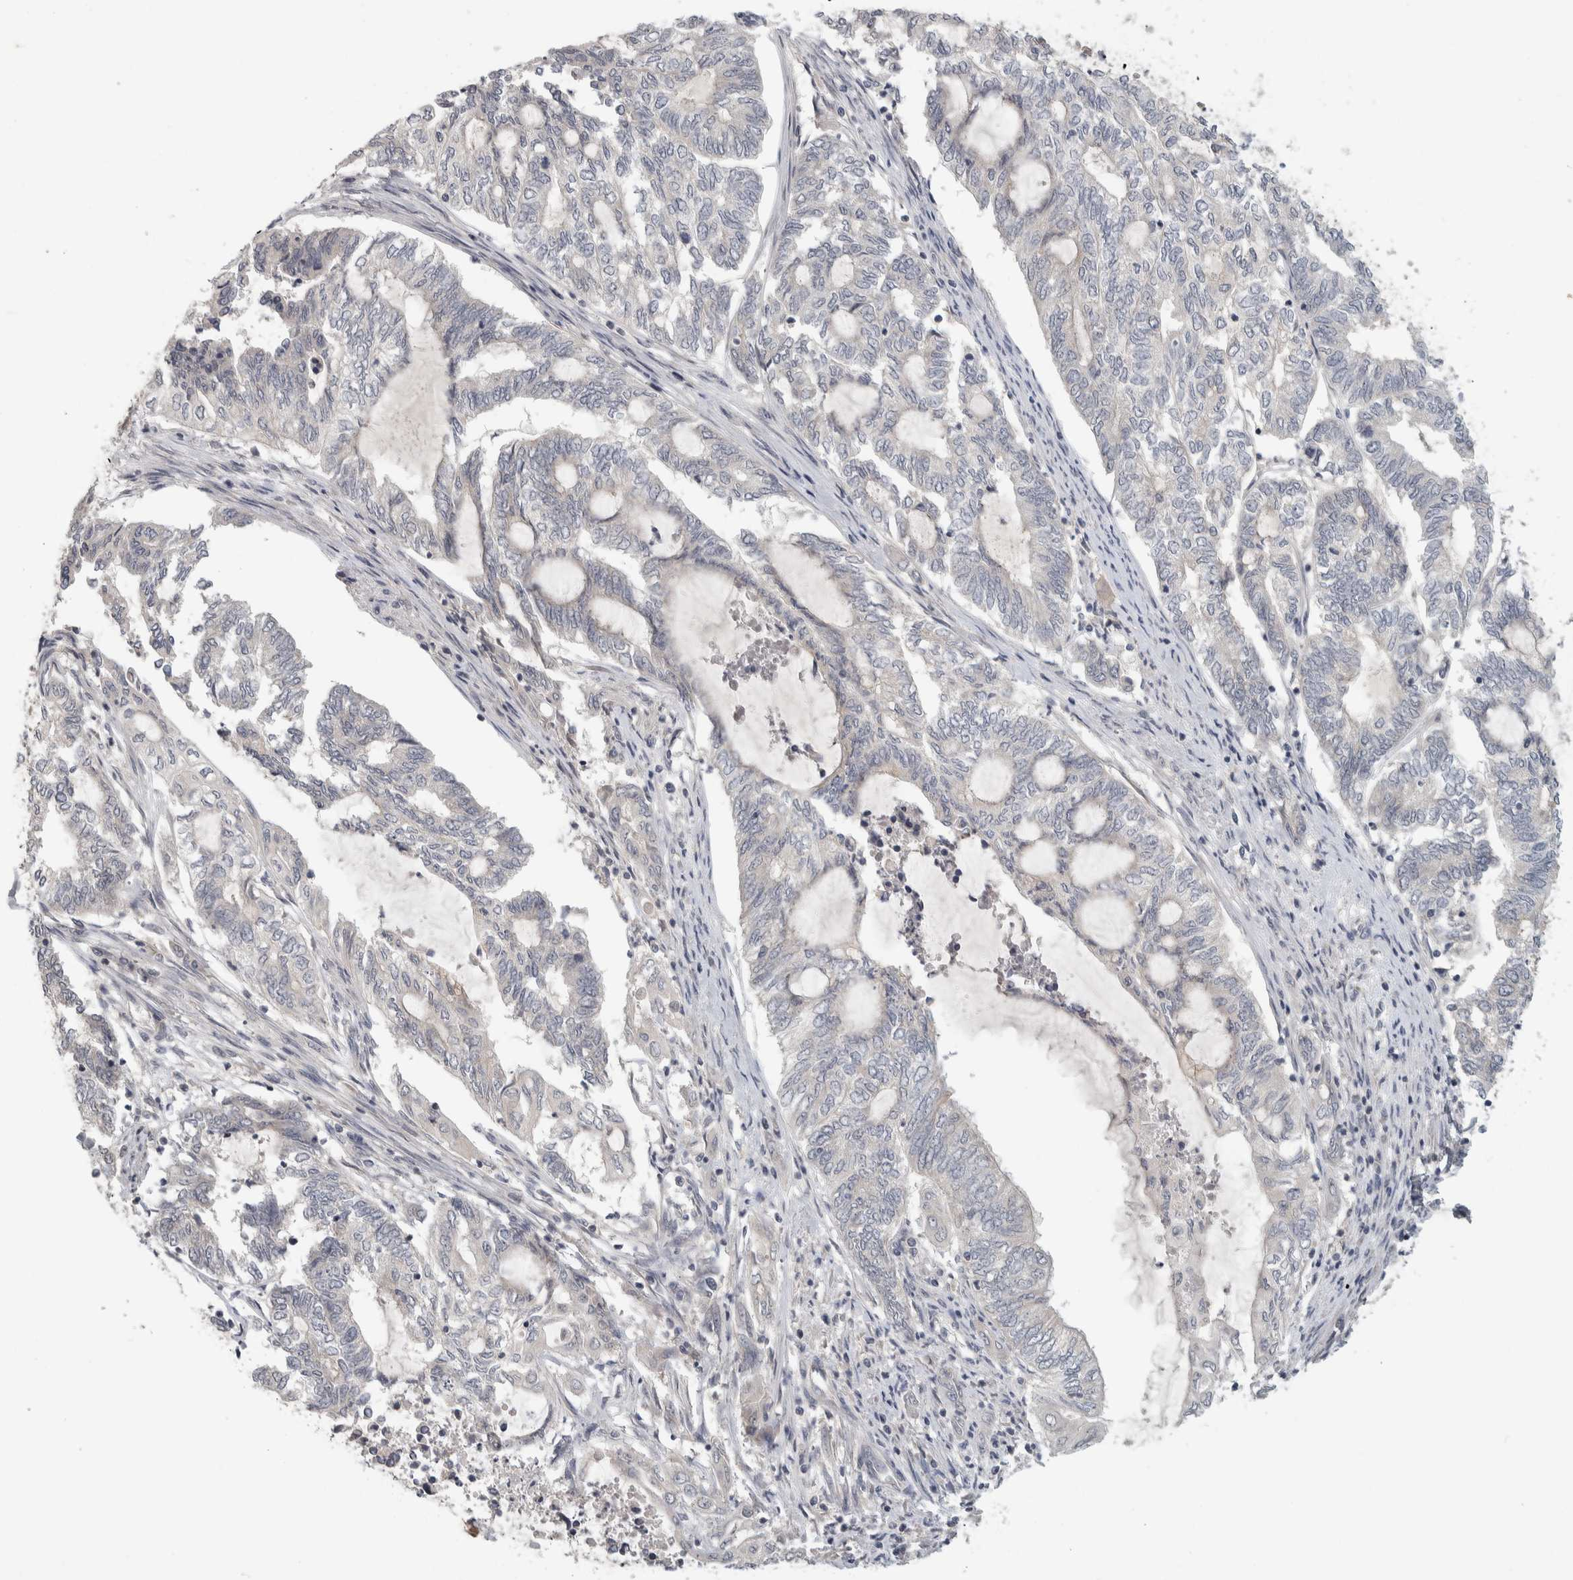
{"staining": {"intensity": "negative", "quantity": "none", "location": "none"}, "tissue": "endometrial cancer", "cell_type": "Tumor cells", "image_type": "cancer", "snomed": [{"axis": "morphology", "description": "Adenocarcinoma, NOS"}, {"axis": "topography", "description": "Uterus"}, {"axis": "topography", "description": "Endometrium"}], "caption": "High power microscopy photomicrograph of an IHC photomicrograph of endometrial adenocarcinoma, revealing no significant positivity in tumor cells.", "gene": "AFP", "patient": {"sex": "female", "age": 70}}